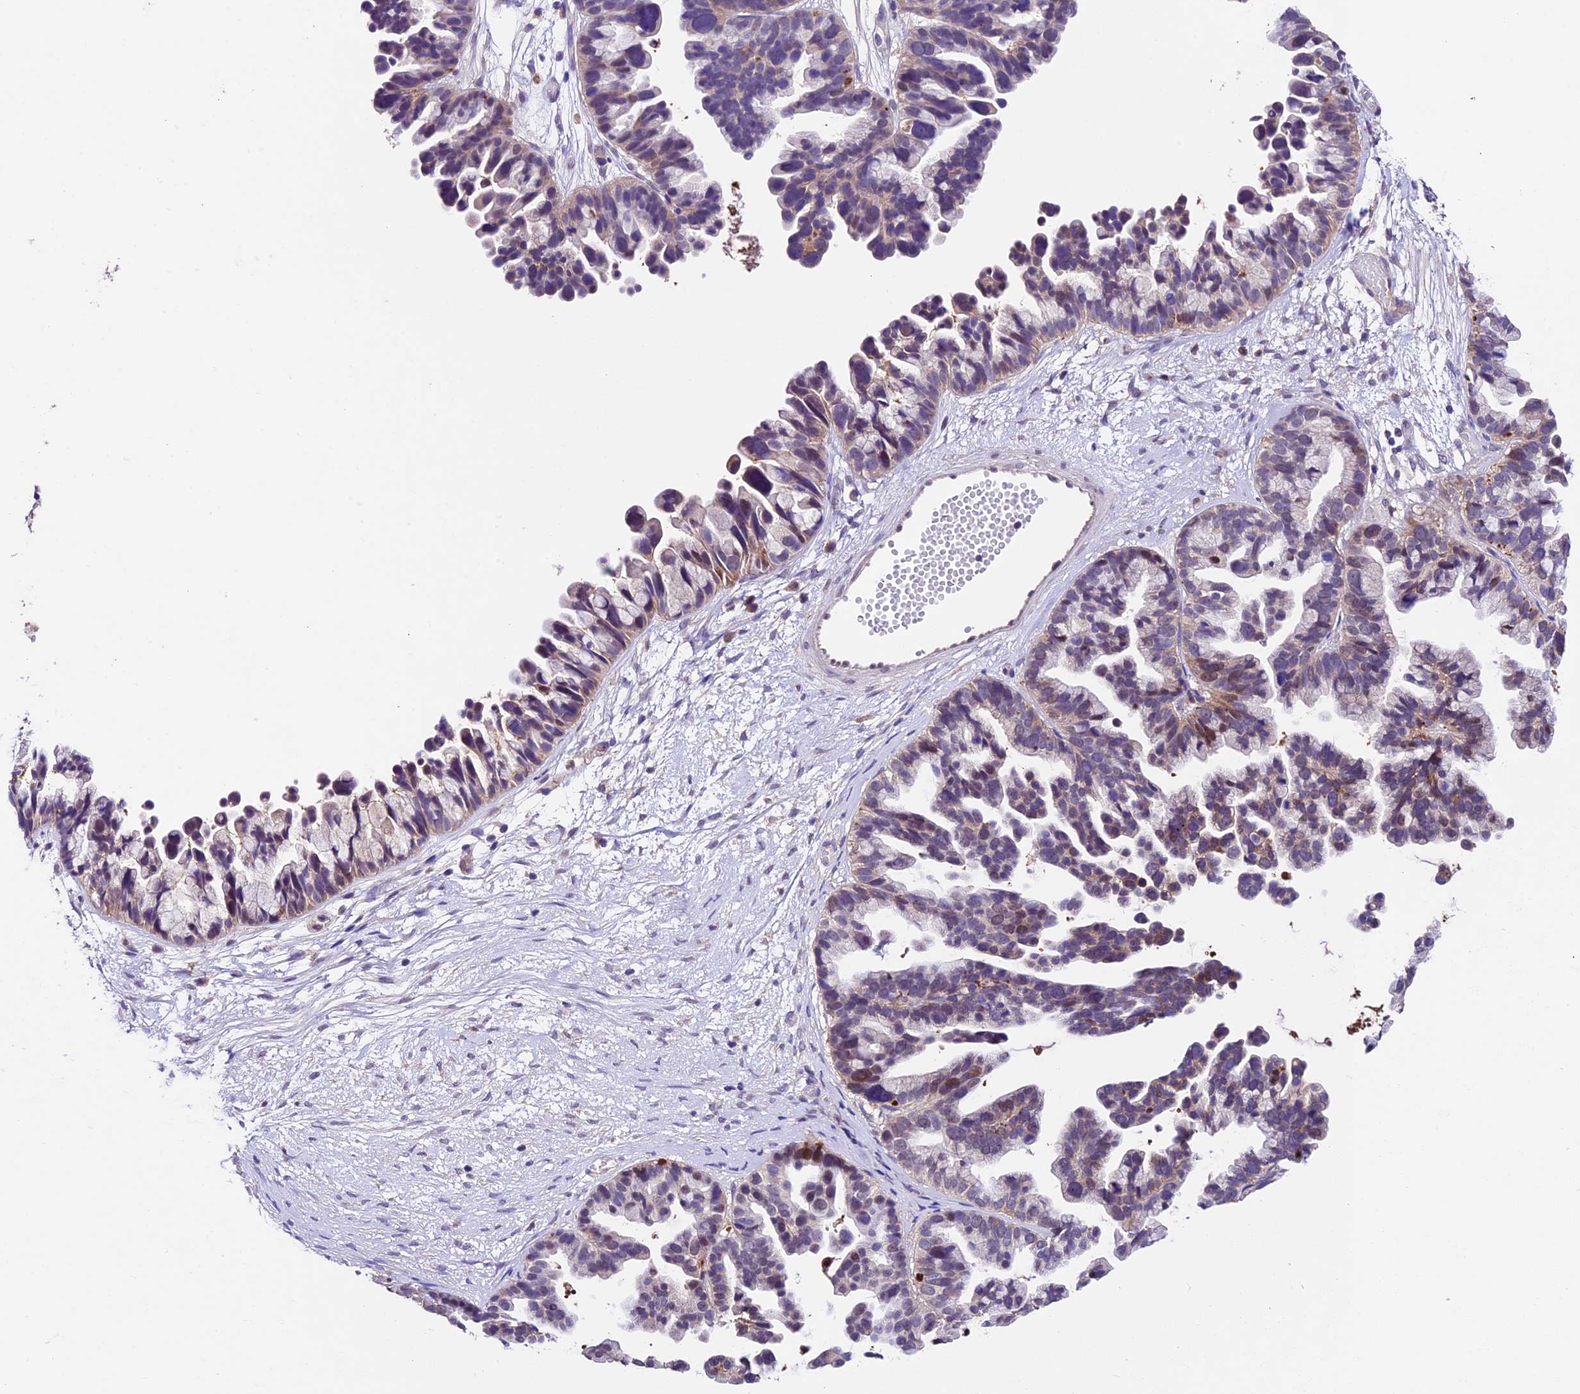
{"staining": {"intensity": "moderate", "quantity": "<25%", "location": "nuclear"}, "tissue": "ovarian cancer", "cell_type": "Tumor cells", "image_type": "cancer", "snomed": [{"axis": "morphology", "description": "Cystadenocarcinoma, serous, NOS"}, {"axis": "topography", "description": "Ovary"}], "caption": "Serous cystadenocarcinoma (ovarian) stained with a protein marker exhibits moderate staining in tumor cells.", "gene": "SBNO2", "patient": {"sex": "female", "age": 56}}